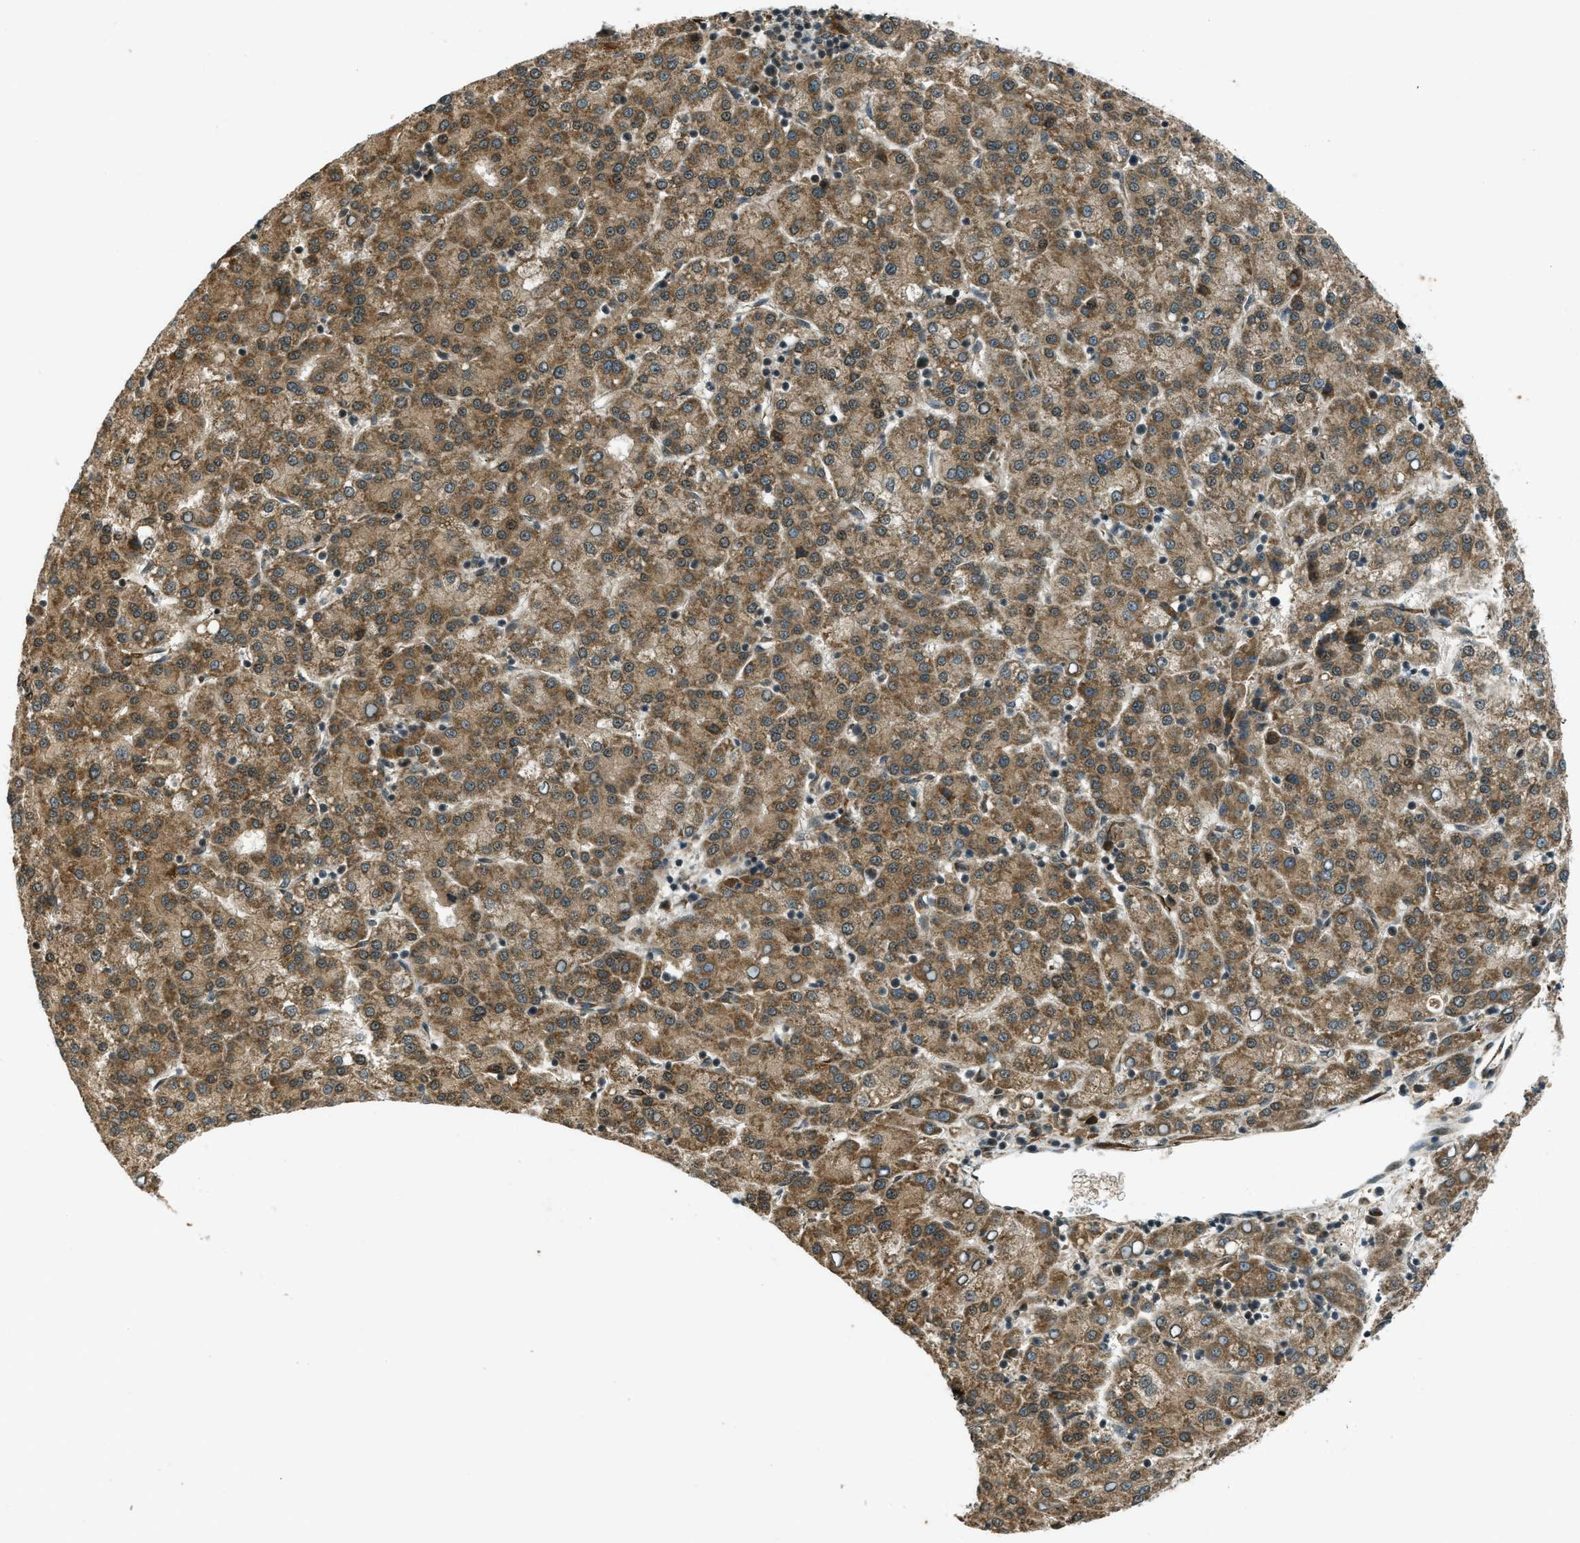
{"staining": {"intensity": "moderate", "quantity": ">75%", "location": "cytoplasmic/membranous"}, "tissue": "liver cancer", "cell_type": "Tumor cells", "image_type": "cancer", "snomed": [{"axis": "morphology", "description": "Carcinoma, Hepatocellular, NOS"}, {"axis": "topography", "description": "Liver"}], "caption": "Liver cancer stained for a protein reveals moderate cytoplasmic/membranous positivity in tumor cells.", "gene": "EIF2AK3", "patient": {"sex": "female", "age": 58}}